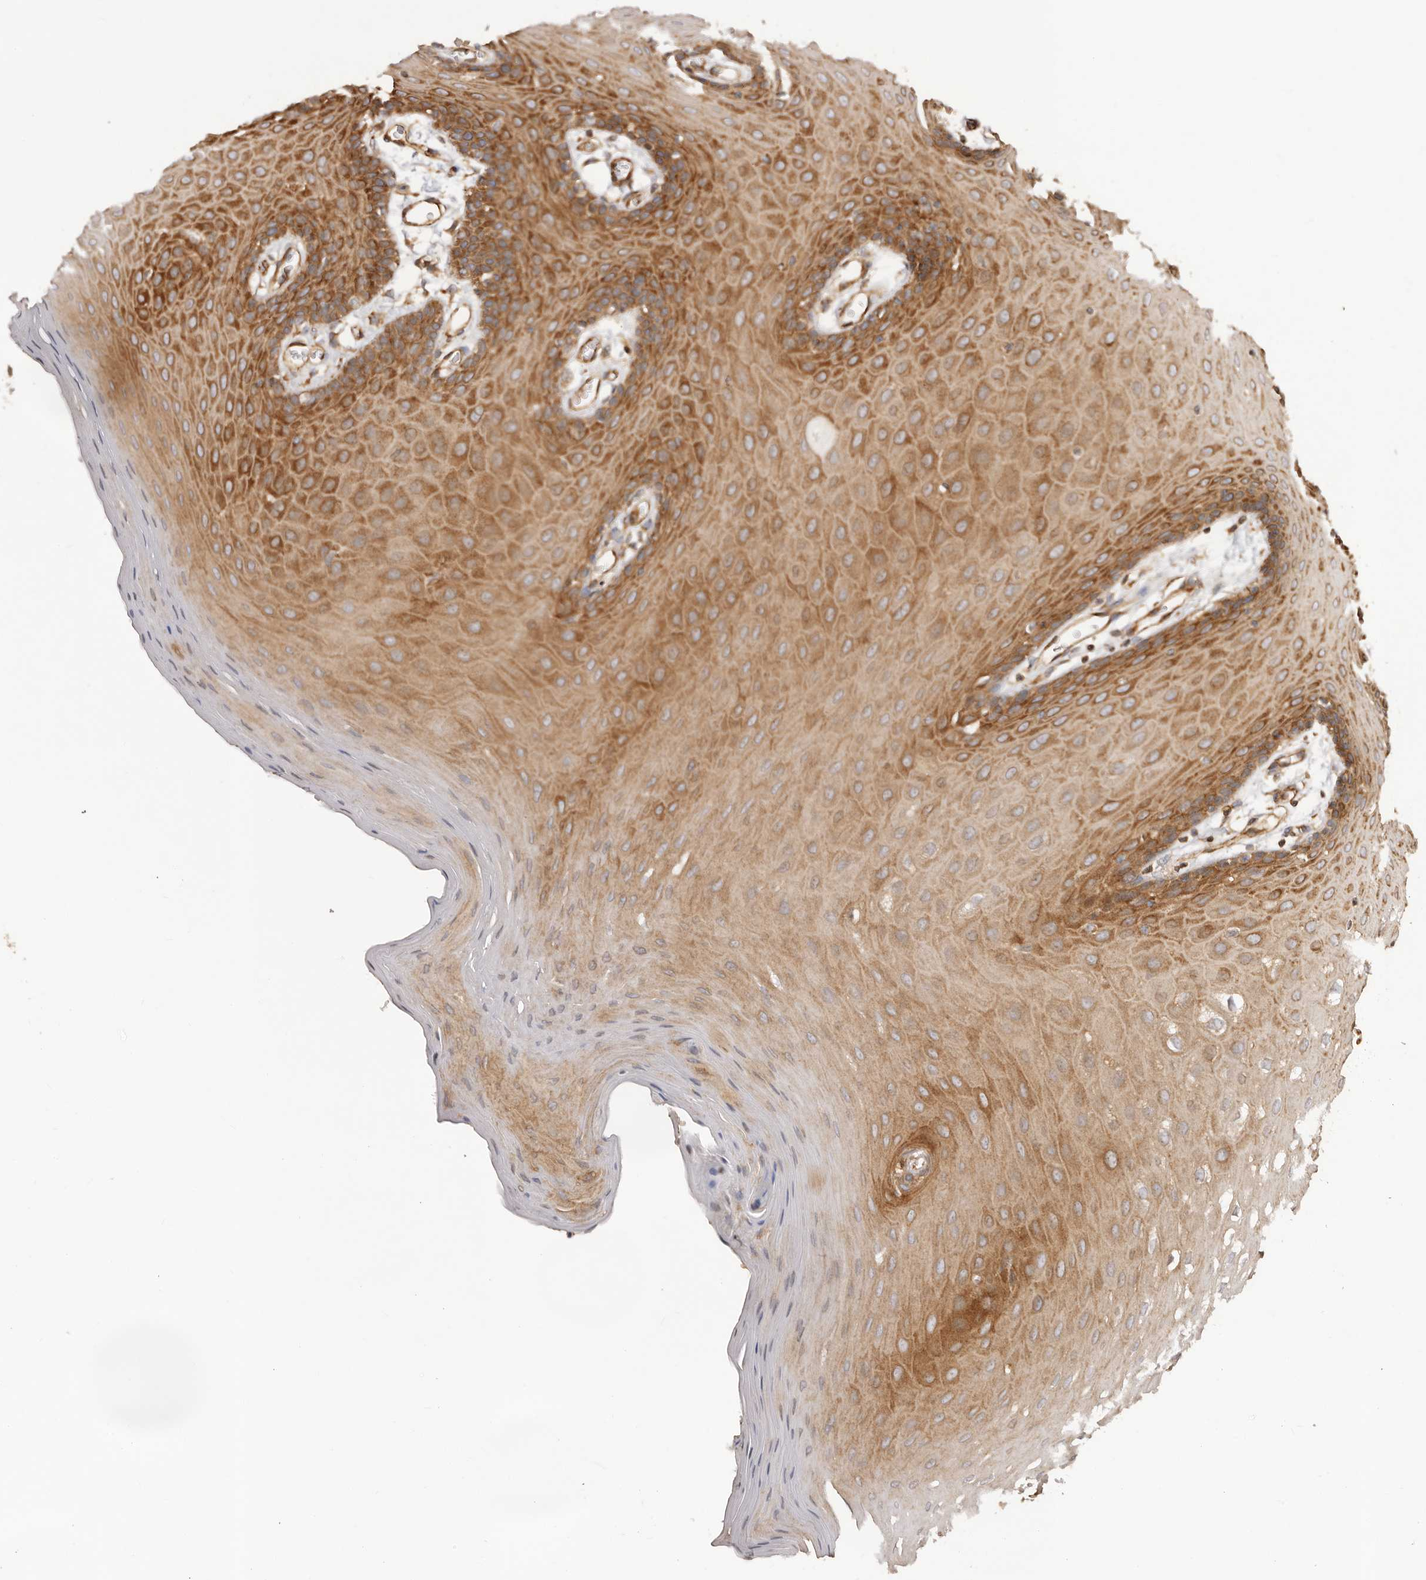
{"staining": {"intensity": "strong", "quantity": "25%-75%", "location": "cytoplasmic/membranous"}, "tissue": "oral mucosa", "cell_type": "Squamous epithelial cells", "image_type": "normal", "snomed": [{"axis": "morphology", "description": "Normal tissue, NOS"}, {"axis": "morphology", "description": "Squamous cell carcinoma, NOS"}, {"axis": "topography", "description": "Skeletal muscle"}, {"axis": "topography", "description": "Oral tissue"}, {"axis": "topography", "description": "Salivary gland"}, {"axis": "topography", "description": "Head-Neck"}], "caption": "A photomicrograph of oral mucosa stained for a protein displays strong cytoplasmic/membranous brown staining in squamous epithelial cells. (IHC, brightfield microscopy, high magnification).", "gene": "RPS6", "patient": {"sex": "male", "age": 54}}